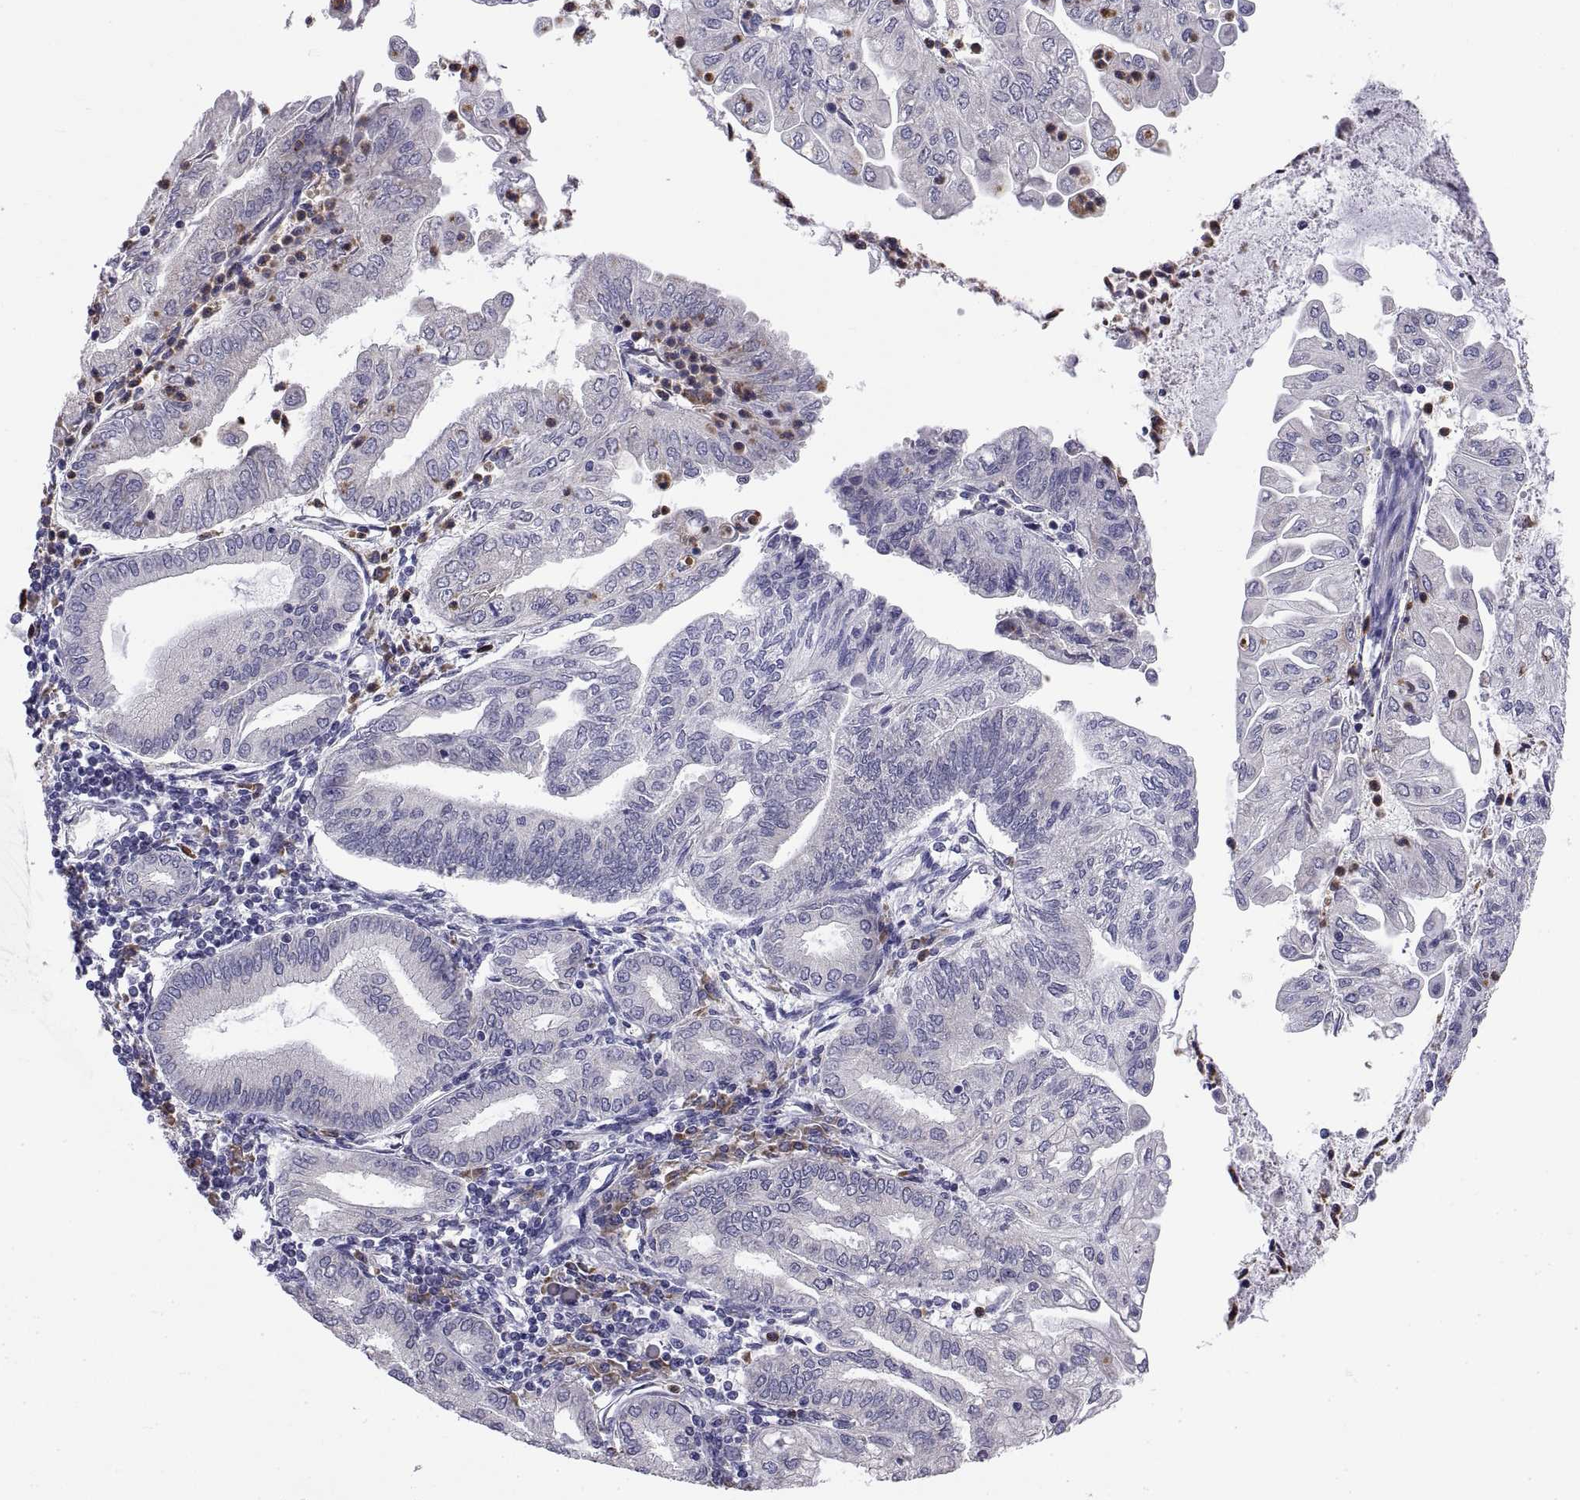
{"staining": {"intensity": "negative", "quantity": "none", "location": "none"}, "tissue": "endometrial cancer", "cell_type": "Tumor cells", "image_type": "cancer", "snomed": [{"axis": "morphology", "description": "Adenocarcinoma, NOS"}, {"axis": "topography", "description": "Endometrium"}], "caption": "This is a histopathology image of immunohistochemistry staining of endometrial adenocarcinoma, which shows no positivity in tumor cells.", "gene": "PKP1", "patient": {"sex": "female", "age": 55}}